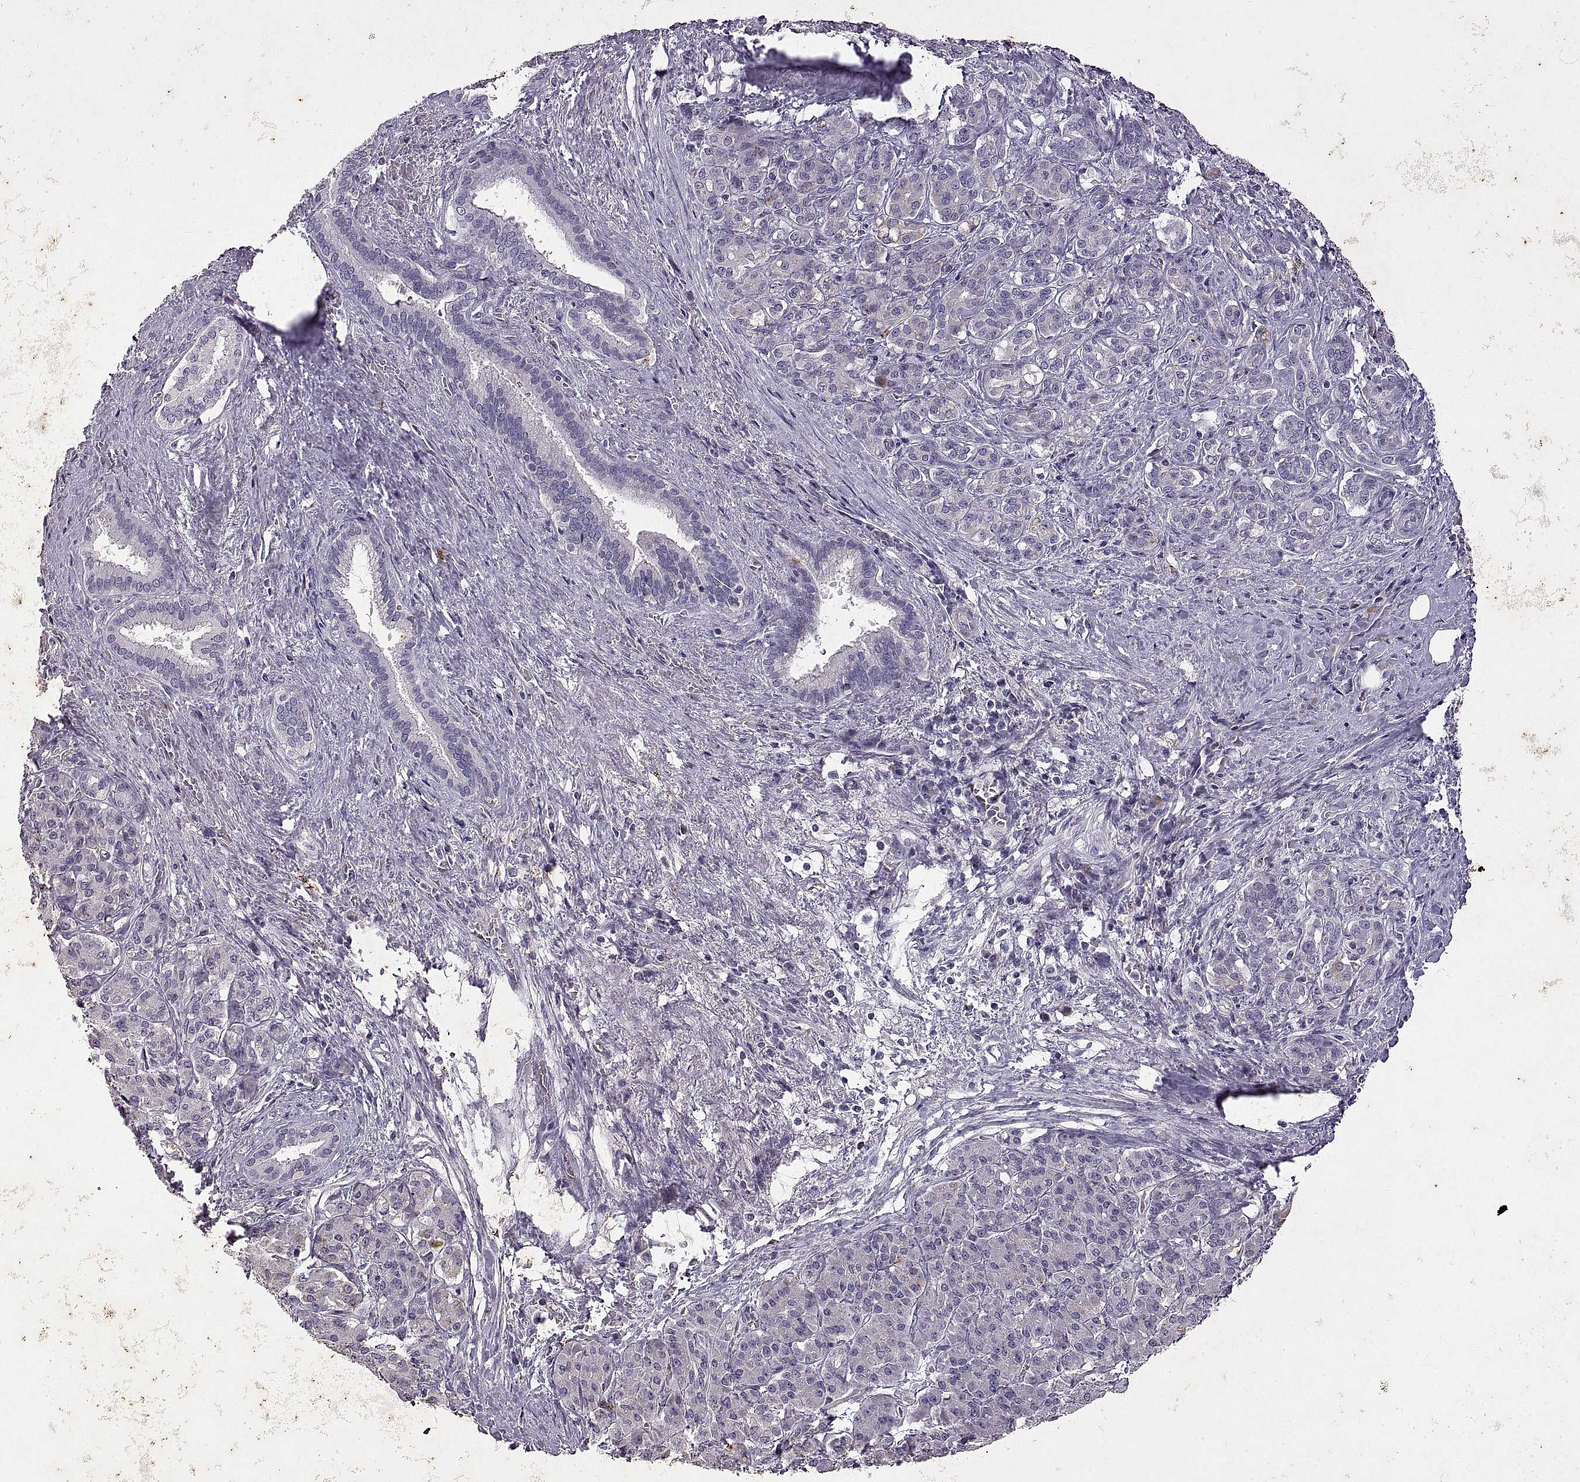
{"staining": {"intensity": "negative", "quantity": "none", "location": "none"}, "tissue": "pancreatic cancer", "cell_type": "Tumor cells", "image_type": "cancer", "snomed": [{"axis": "morphology", "description": "Normal tissue, NOS"}, {"axis": "morphology", "description": "Inflammation, NOS"}, {"axis": "morphology", "description": "Adenocarcinoma, NOS"}, {"axis": "topography", "description": "Pancreas"}], "caption": "A histopathology image of pancreatic cancer stained for a protein demonstrates no brown staining in tumor cells. Nuclei are stained in blue.", "gene": "DEFB136", "patient": {"sex": "male", "age": 57}}